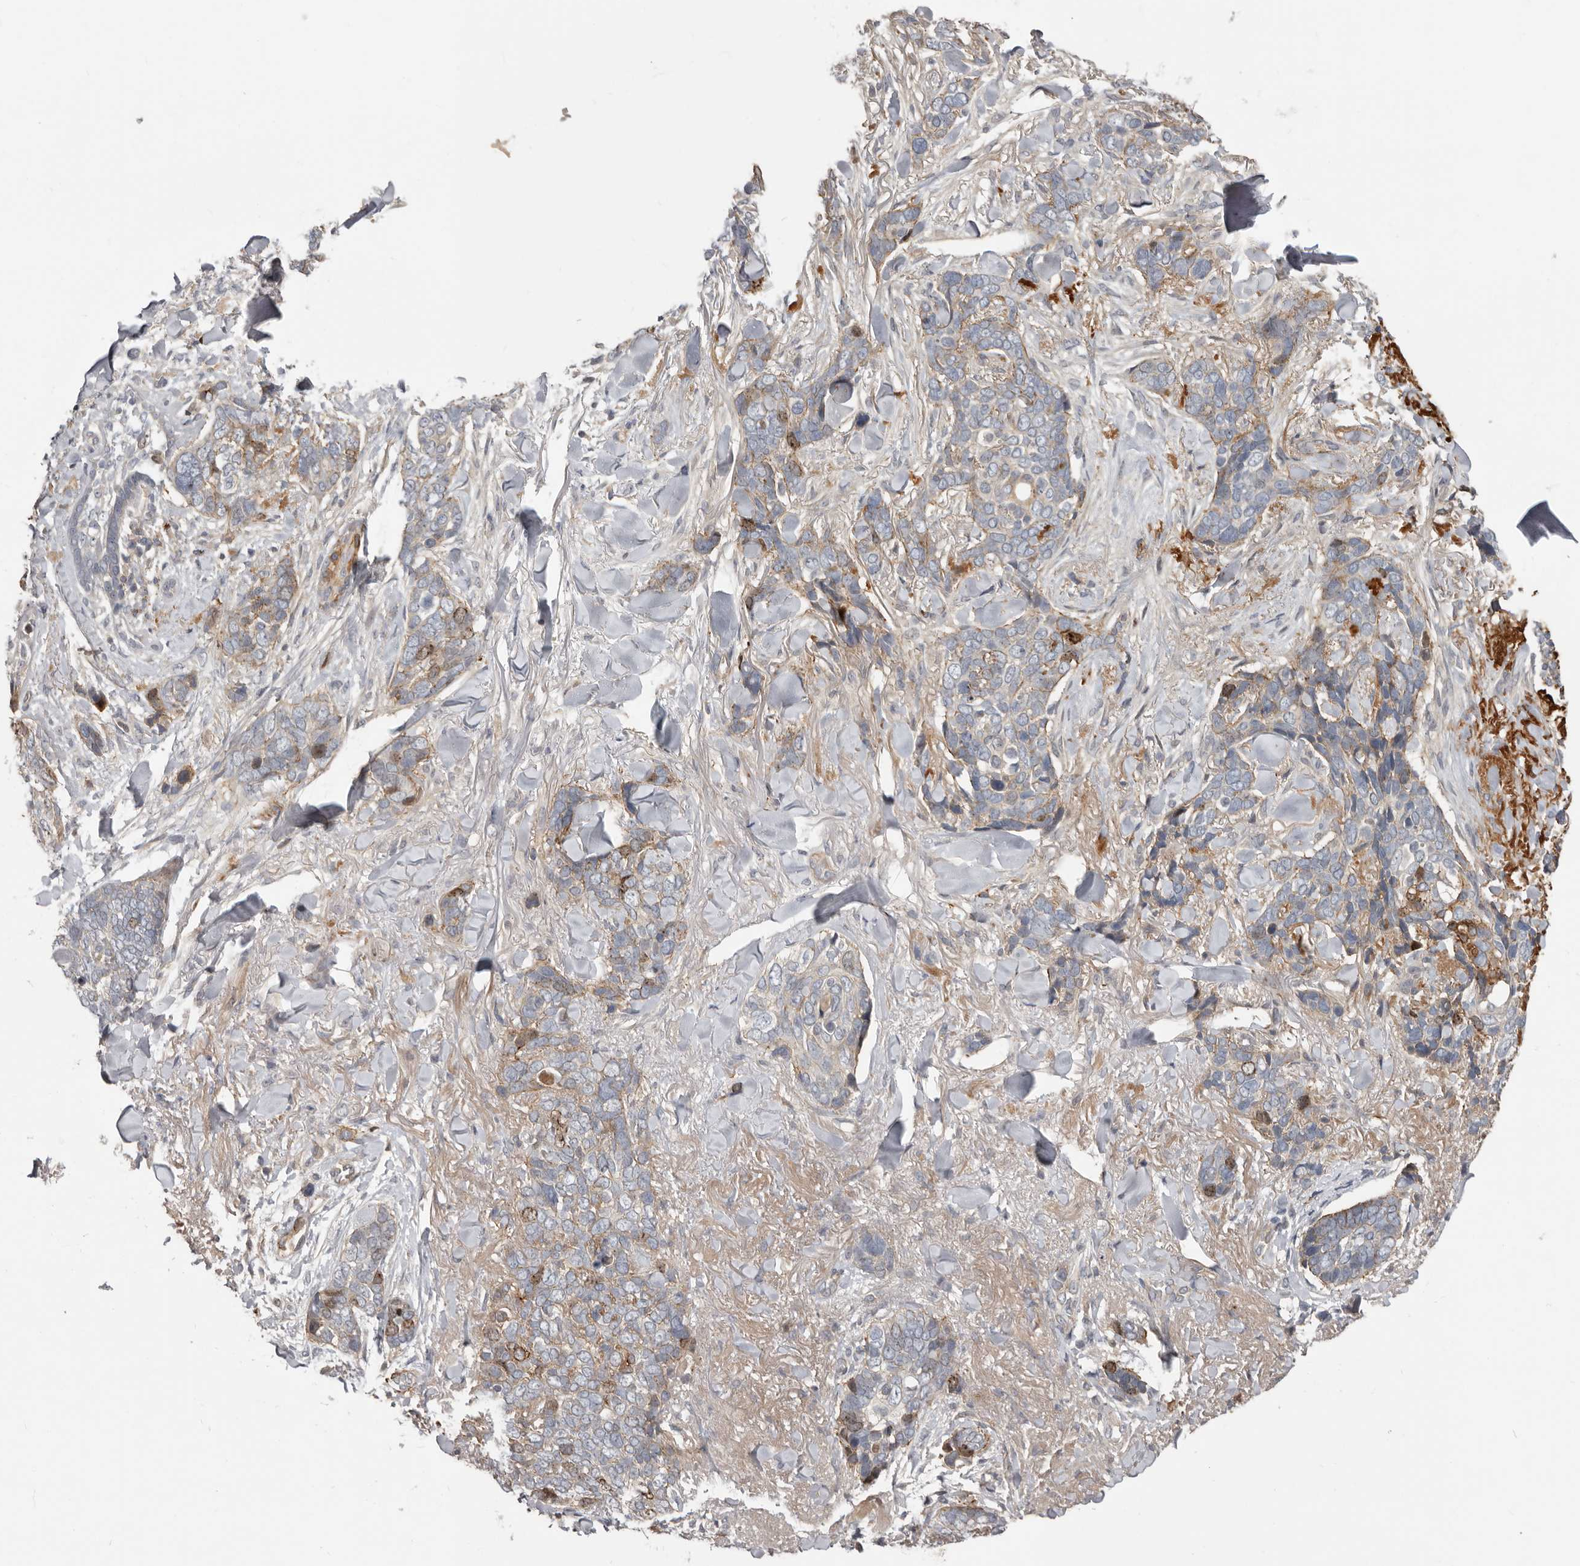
{"staining": {"intensity": "moderate", "quantity": "<25%", "location": "nuclear"}, "tissue": "skin cancer", "cell_type": "Tumor cells", "image_type": "cancer", "snomed": [{"axis": "morphology", "description": "Basal cell carcinoma"}, {"axis": "topography", "description": "Skin"}], "caption": "This image shows skin cancer (basal cell carcinoma) stained with immunohistochemistry (IHC) to label a protein in brown. The nuclear of tumor cells show moderate positivity for the protein. Nuclei are counter-stained blue.", "gene": "CDCA8", "patient": {"sex": "female", "age": 82}}